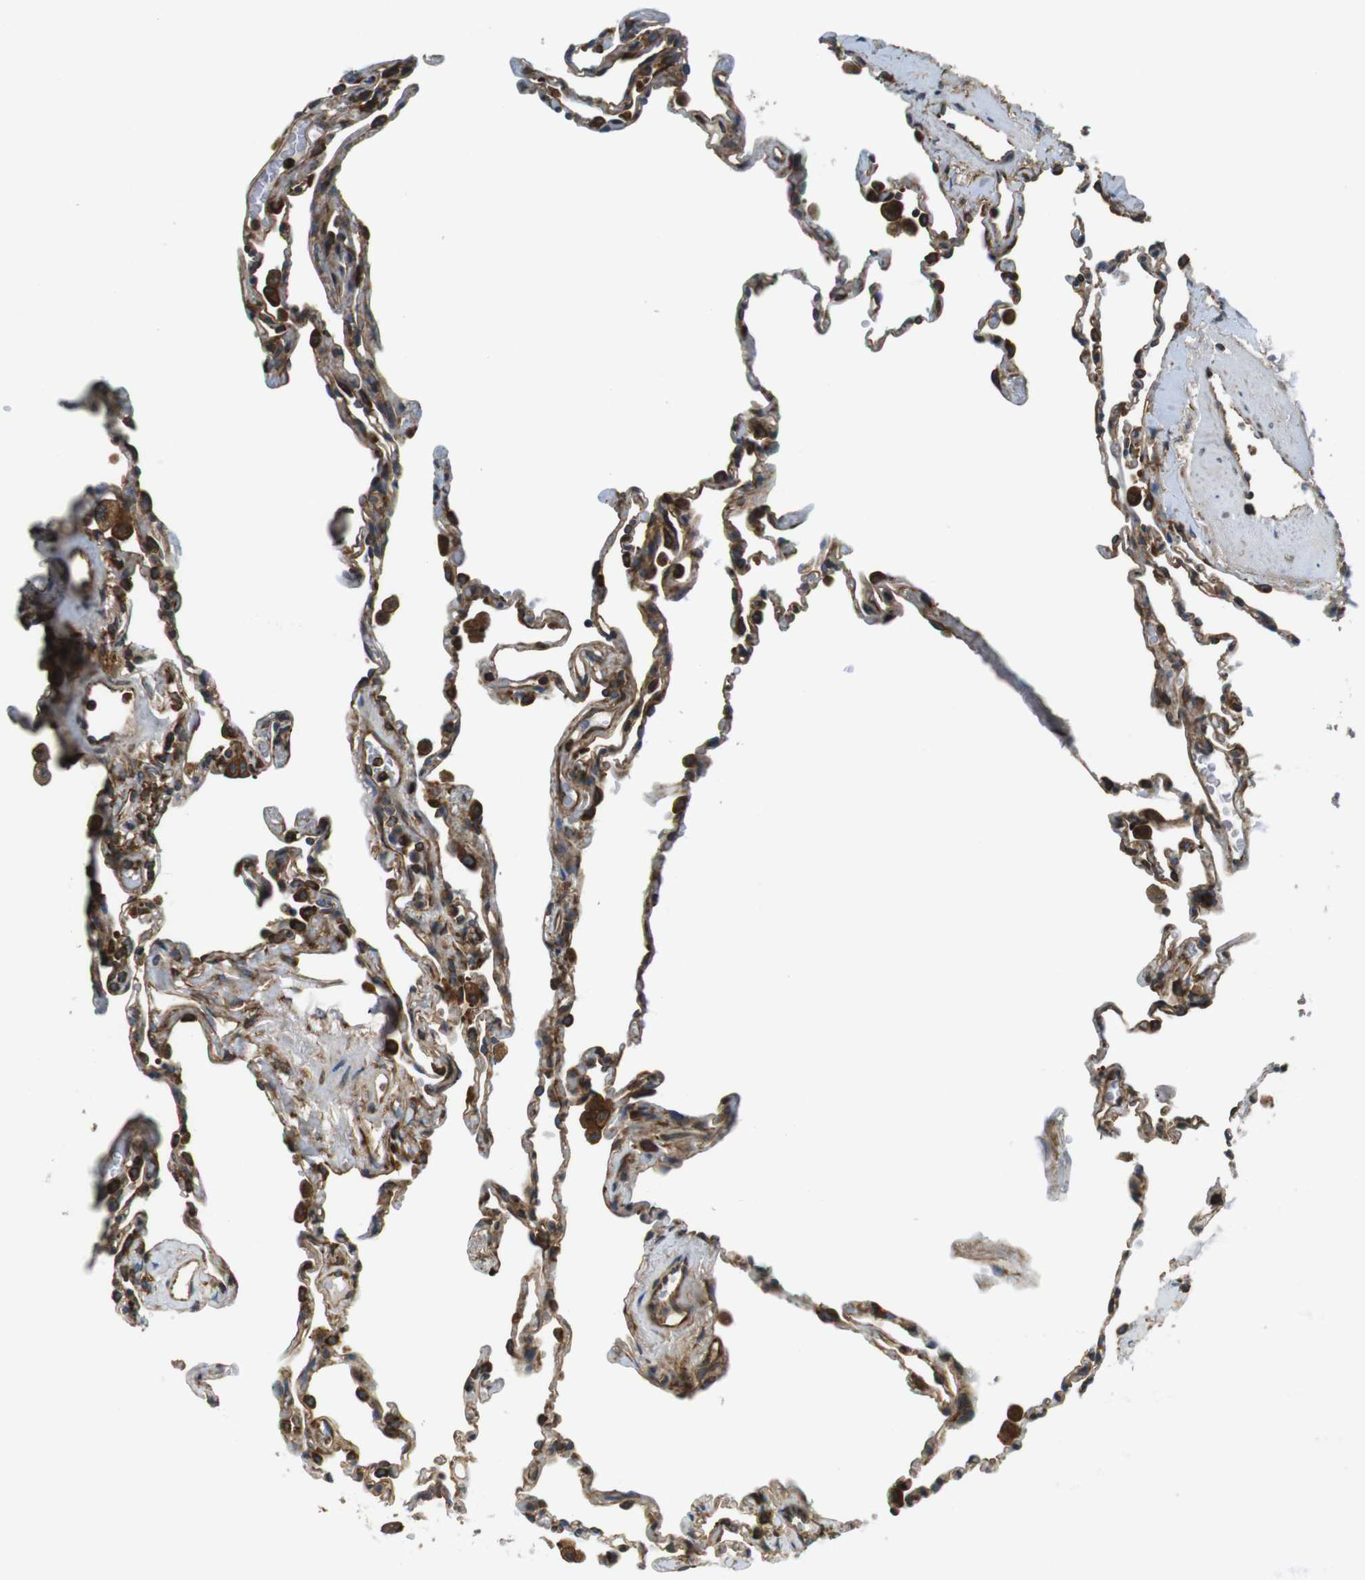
{"staining": {"intensity": "moderate", "quantity": ">75%", "location": "cytoplasmic/membranous"}, "tissue": "lung", "cell_type": "Alveolar cells", "image_type": "normal", "snomed": [{"axis": "morphology", "description": "Normal tissue, NOS"}, {"axis": "topography", "description": "Lung"}], "caption": "The photomicrograph shows staining of unremarkable lung, revealing moderate cytoplasmic/membranous protein staining (brown color) within alveolar cells. Using DAB (brown) and hematoxylin (blue) stains, captured at high magnification using brightfield microscopy.", "gene": "TSC1", "patient": {"sex": "male", "age": 59}}